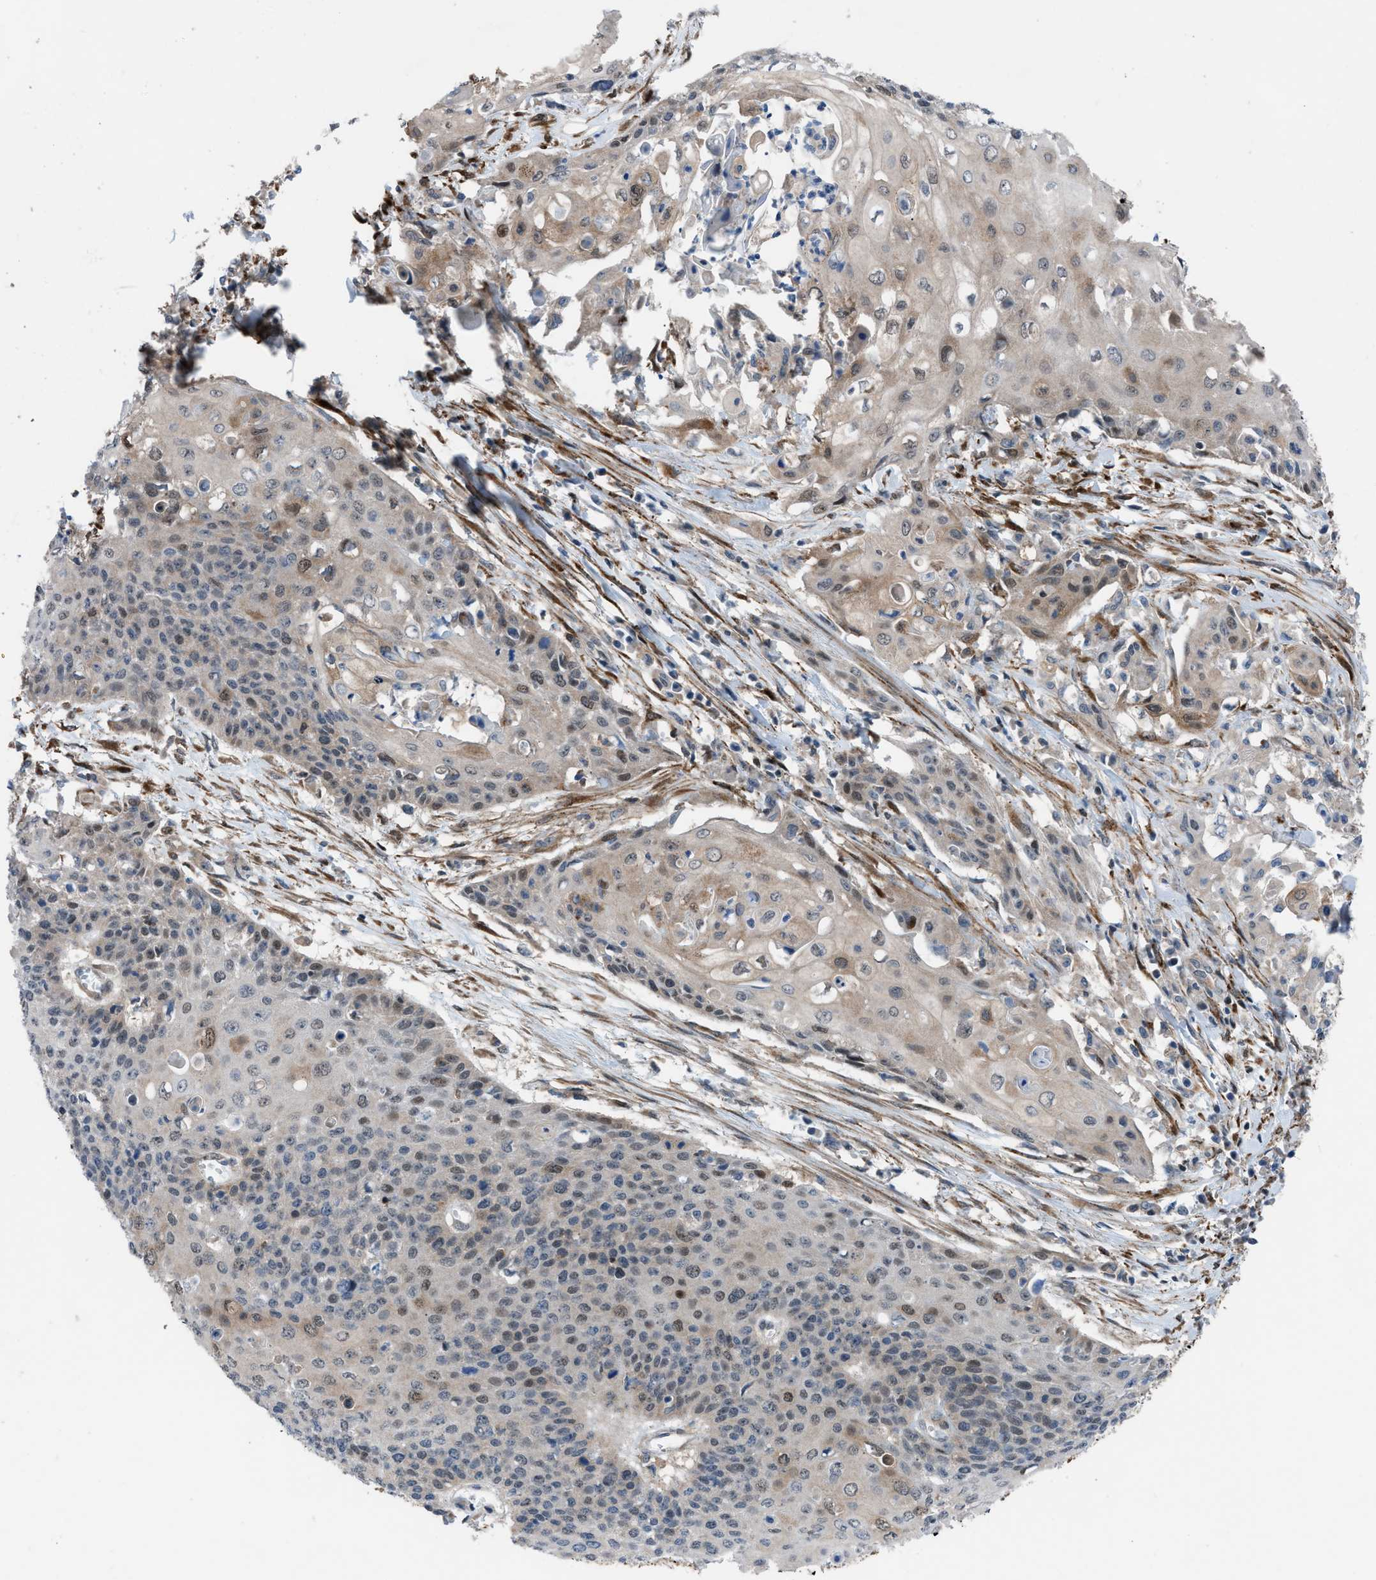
{"staining": {"intensity": "weak", "quantity": "25%-75%", "location": "cytoplasmic/membranous,nuclear"}, "tissue": "cervical cancer", "cell_type": "Tumor cells", "image_type": "cancer", "snomed": [{"axis": "morphology", "description": "Squamous cell carcinoma, NOS"}, {"axis": "topography", "description": "Cervix"}], "caption": "Protein analysis of cervical cancer (squamous cell carcinoma) tissue exhibits weak cytoplasmic/membranous and nuclear expression in approximately 25%-75% of tumor cells.", "gene": "TMEM45B", "patient": {"sex": "female", "age": 39}}